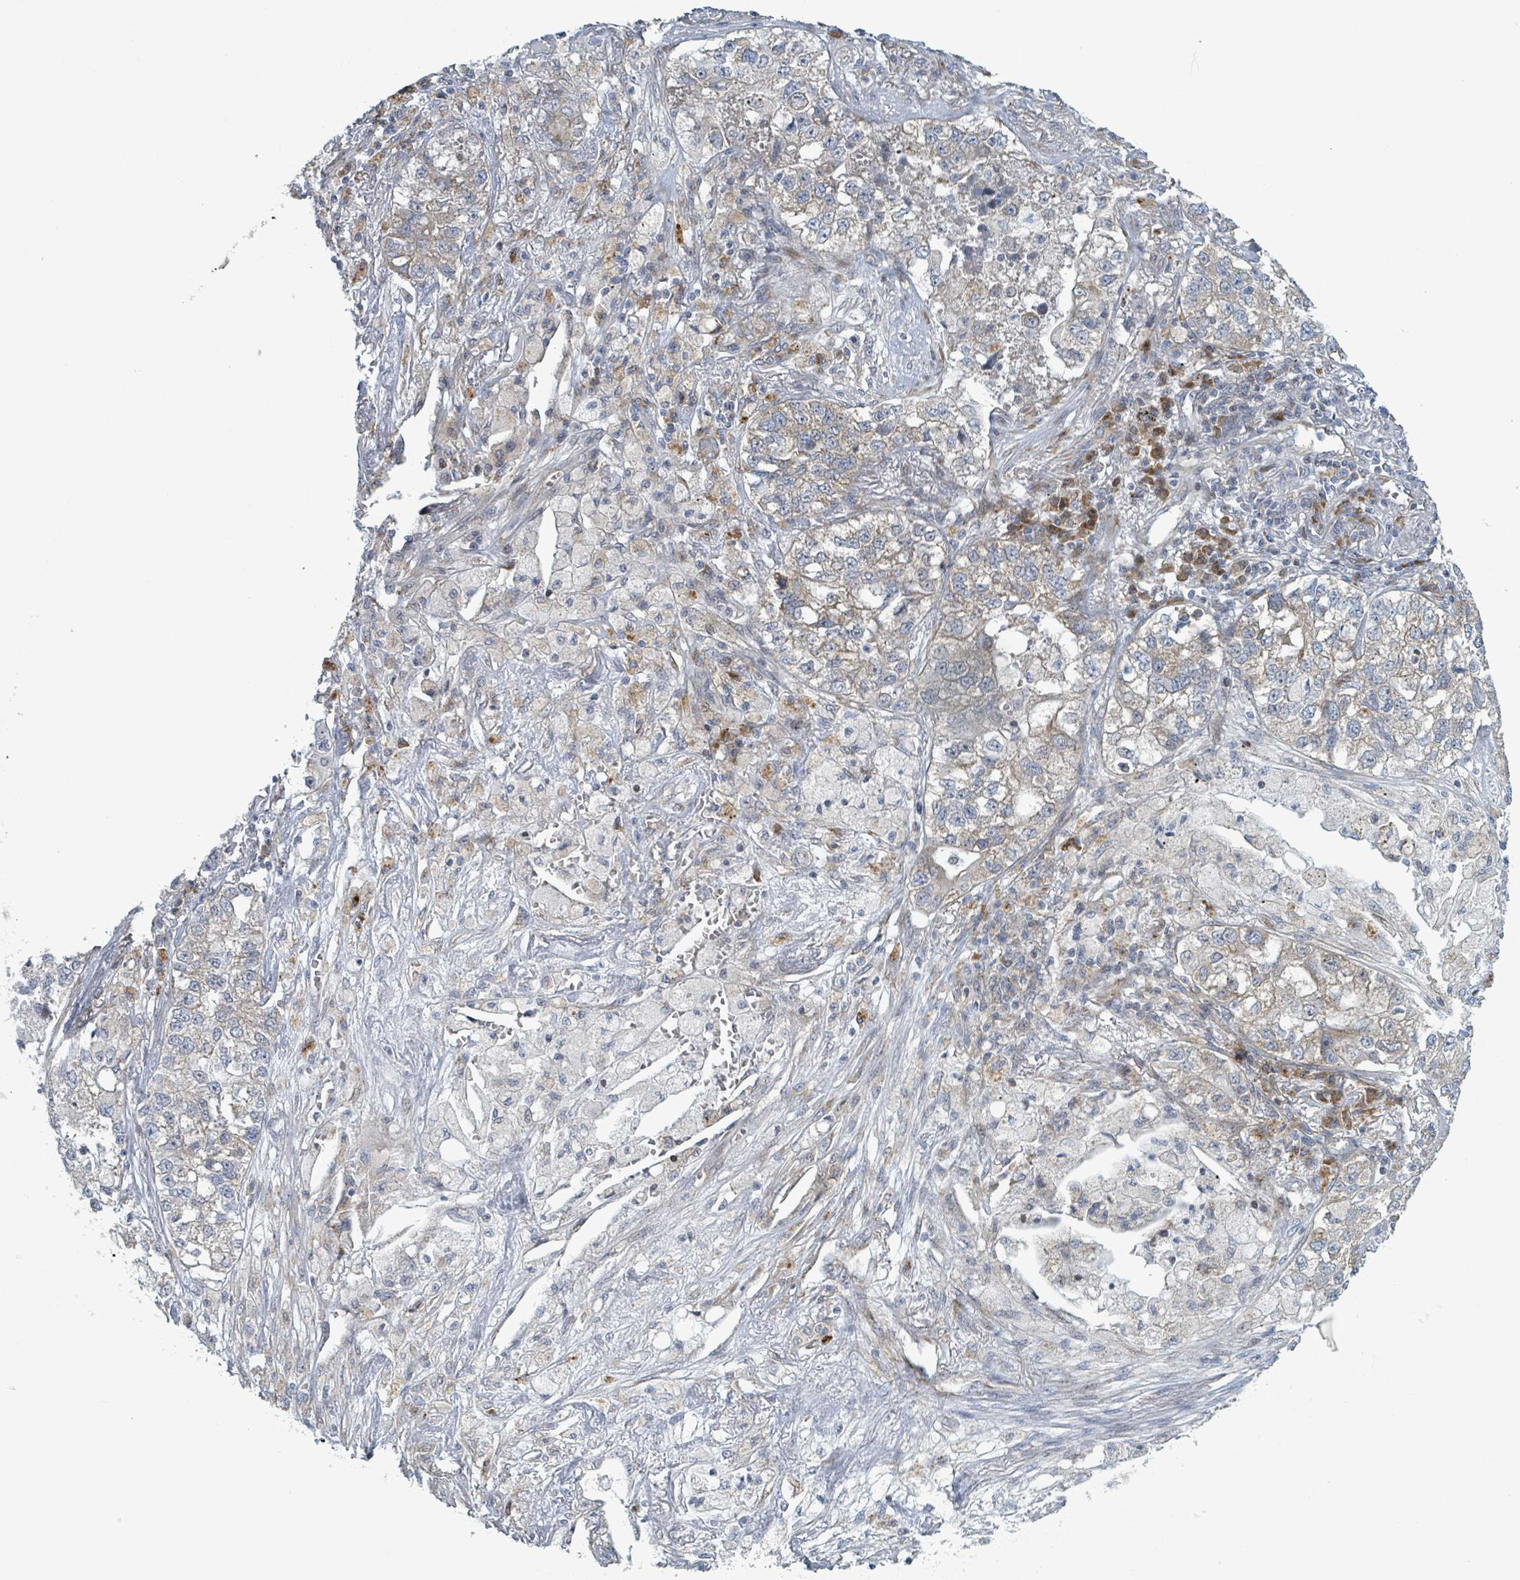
{"staining": {"intensity": "weak", "quantity": "<25%", "location": "cytoplasmic/membranous"}, "tissue": "lung cancer", "cell_type": "Tumor cells", "image_type": "cancer", "snomed": [{"axis": "morphology", "description": "Adenocarcinoma, NOS"}, {"axis": "topography", "description": "Lung"}], "caption": "Tumor cells show no significant protein positivity in lung cancer (adenocarcinoma).", "gene": "RPL32", "patient": {"sex": "male", "age": 49}}